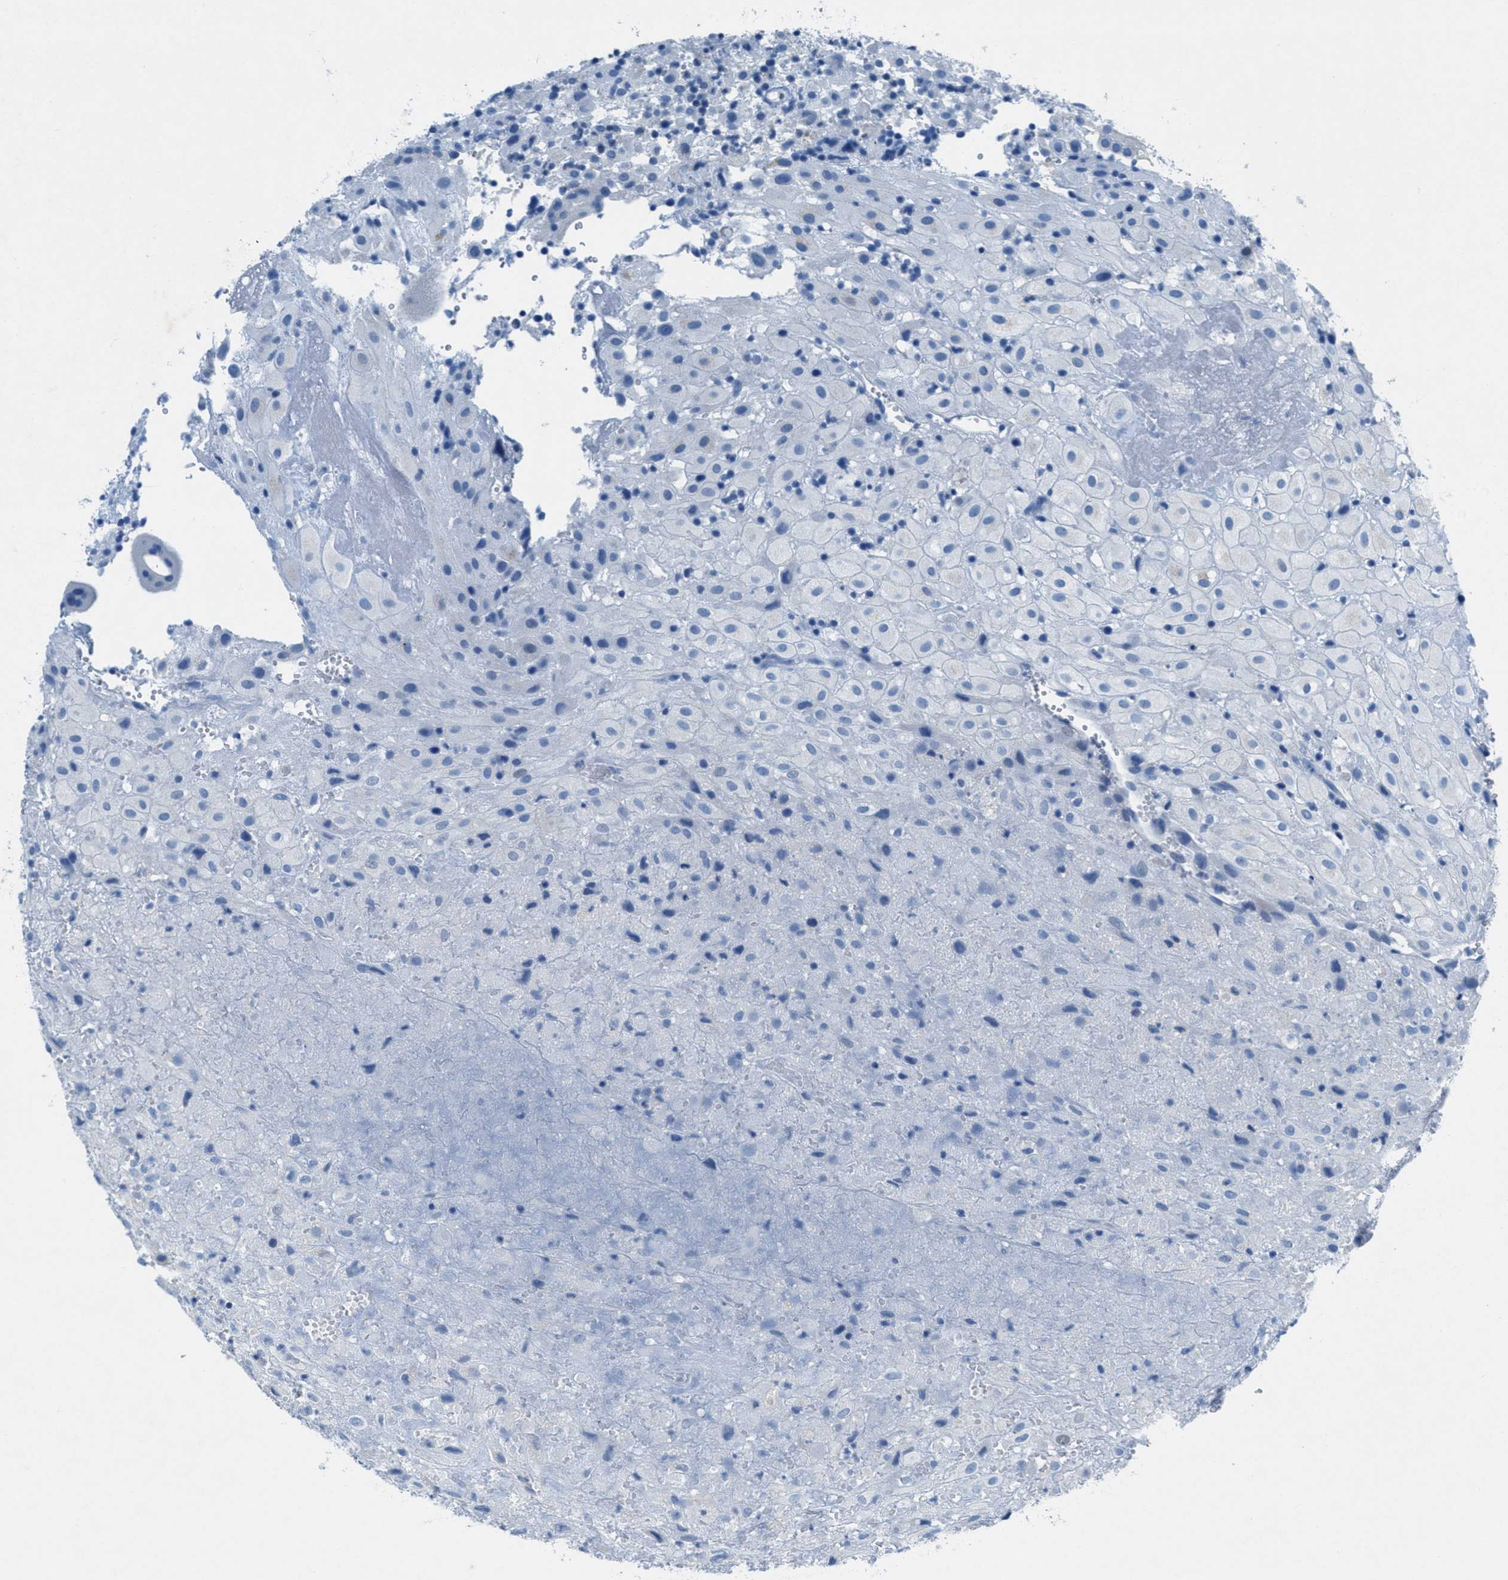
{"staining": {"intensity": "negative", "quantity": "none", "location": "none"}, "tissue": "placenta", "cell_type": "Decidual cells", "image_type": "normal", "snomed": [{"axis": "morphology", "description": "Normal tissue, NOS"}, {"axis": "topography", "description": "Placenta"}], "caption": "Immunohistochemistry (IHC) histopathology image of unremarkable human placenta stained for a protein (brown), which reveals no staining in decidual cells.", "gene": "GALNT17", "patient": {"sex": "female", "age": 18}}